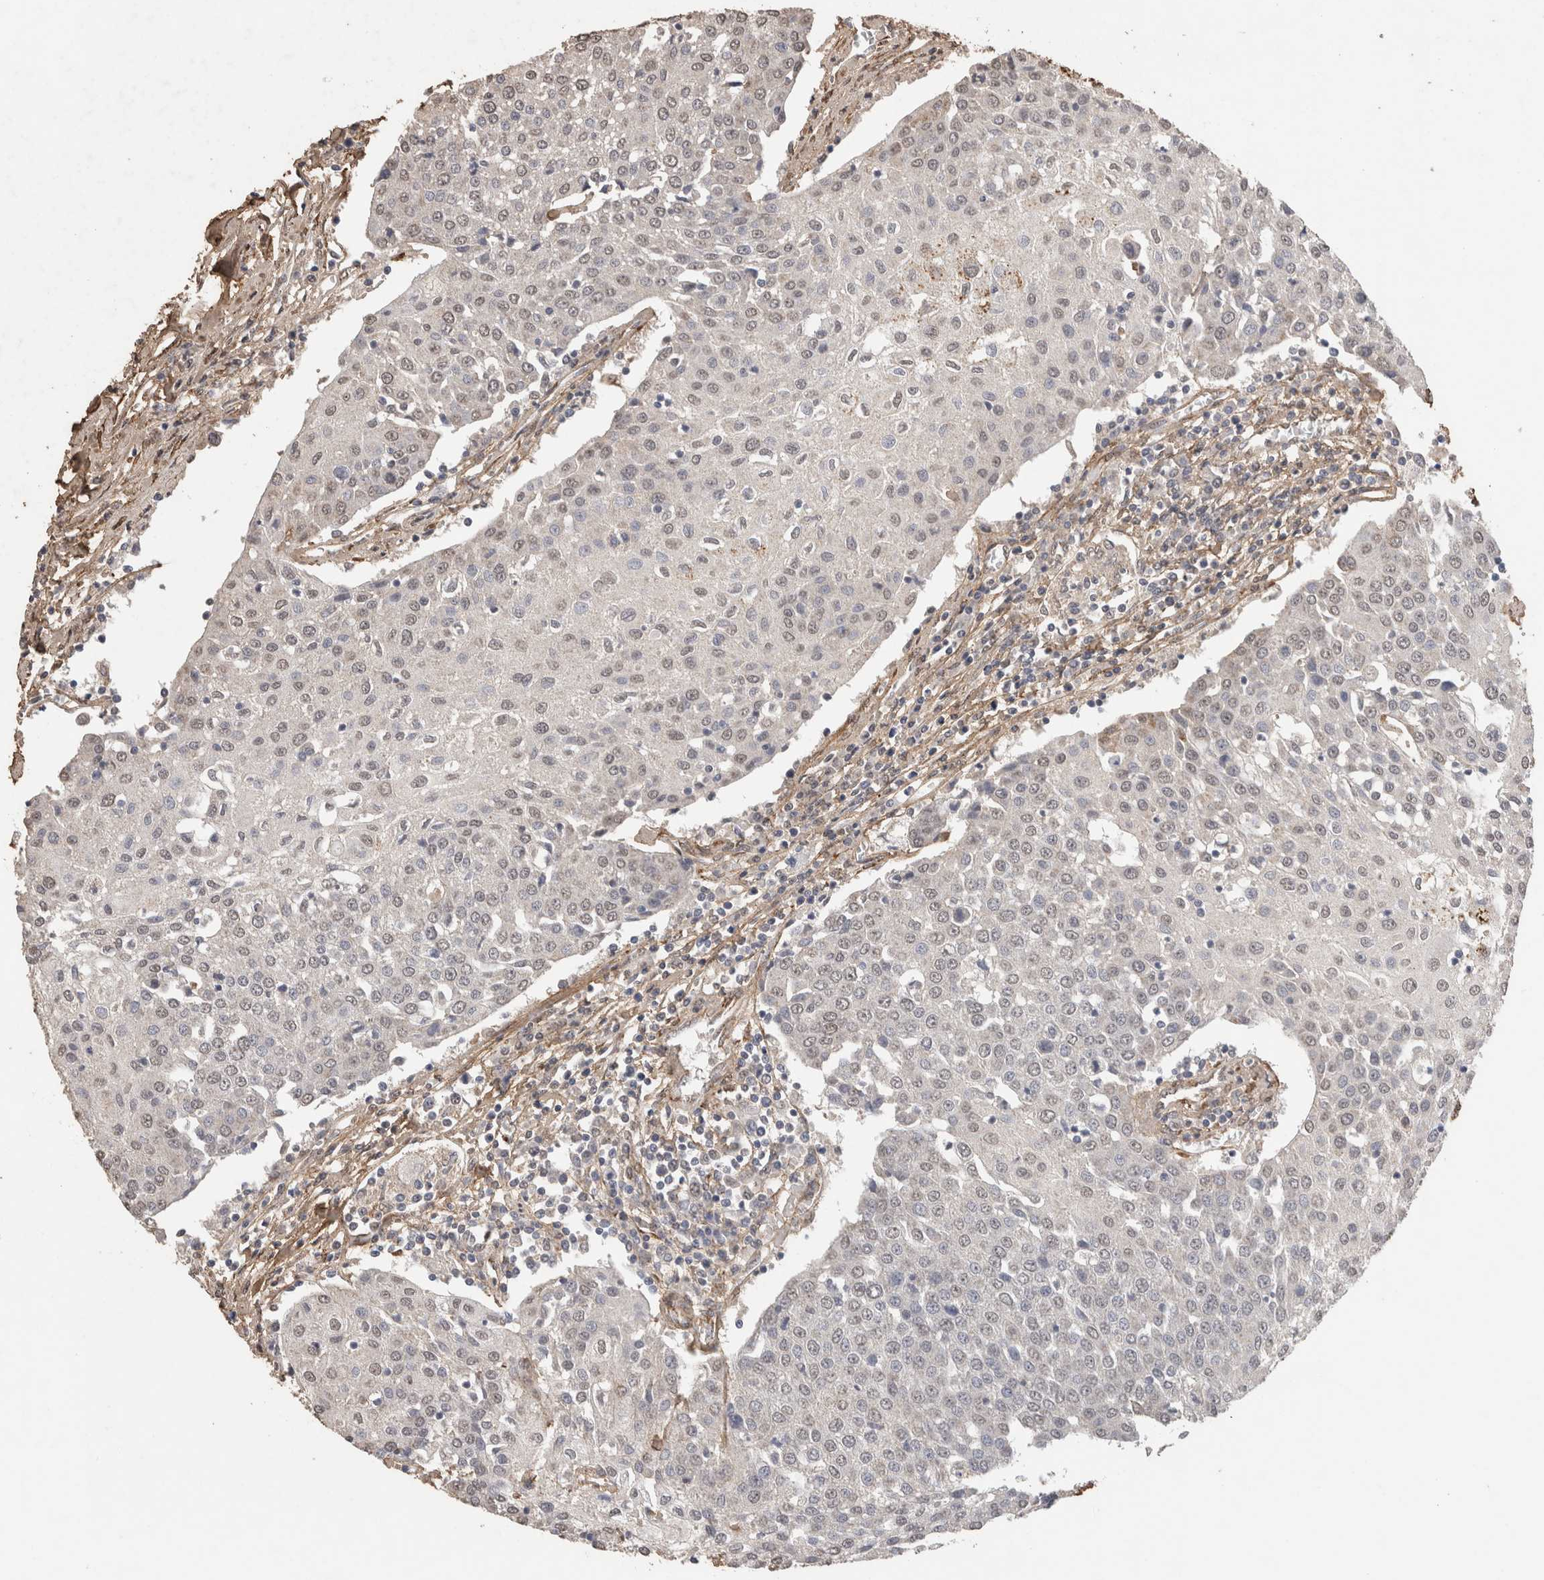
{"staining": {"intensity": "negative", "quantity": "none", "location": "none"}, "tissue": "urothelial cancer", "cell_type": "Tumor cells", "image_type": "cancer", "snomed": [{"axis": "morphology", "description": "Urothelial carcinoma, High grade"}, {"axis": "topography", "description": "Urinary bladder"}], "caption": "The histopathology image reveals no staining of tumor cells in urothelial cancer. (DAB (3,3'-diaminobenzidine) IHC visualized using brightfield microscopy, high magnification).", "gene": "C1QTNF5", "patient": {"sex": "female", "age": 85}}